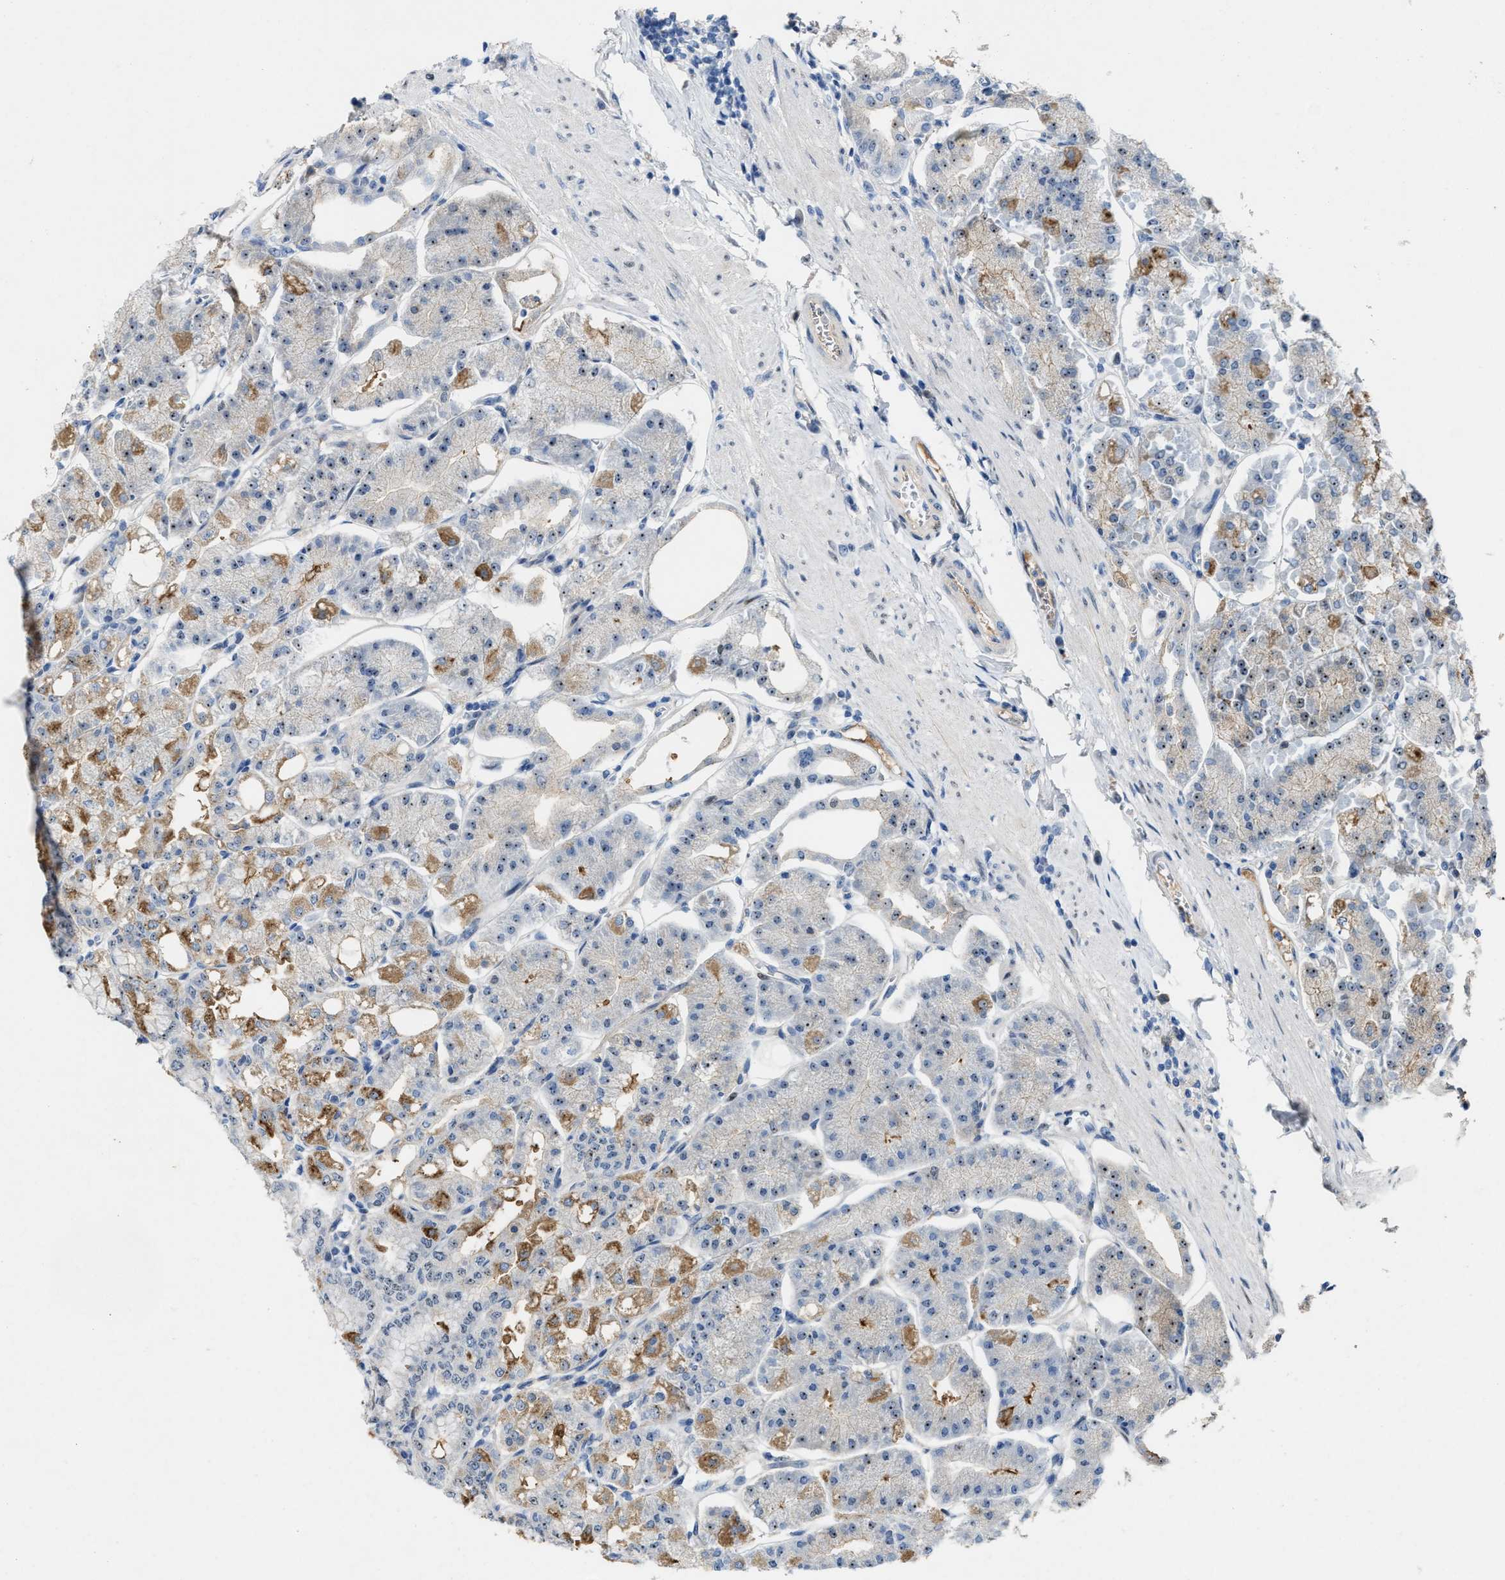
{"staining": {"intensity": "moderate", "quantity": "25%-75%", "location": "cytoplasmic/membranous"}, "tissue": "stomach", "cell_type": "Glandular cells", "image_type": "normal", "snomed": [{"axis": "morphology", "description": "Normal tissue, NOS"}, {"axis": "topography", "description": "Stomach, lower"}], "caption": "Immunohistochemical staining of normal stomach reveals moderate cytoplasmic/membranous protein staining in about 25%-75% of glandular cells.", "gene": "ZNF783", "patient": {"sex": "male", "age": 71}}